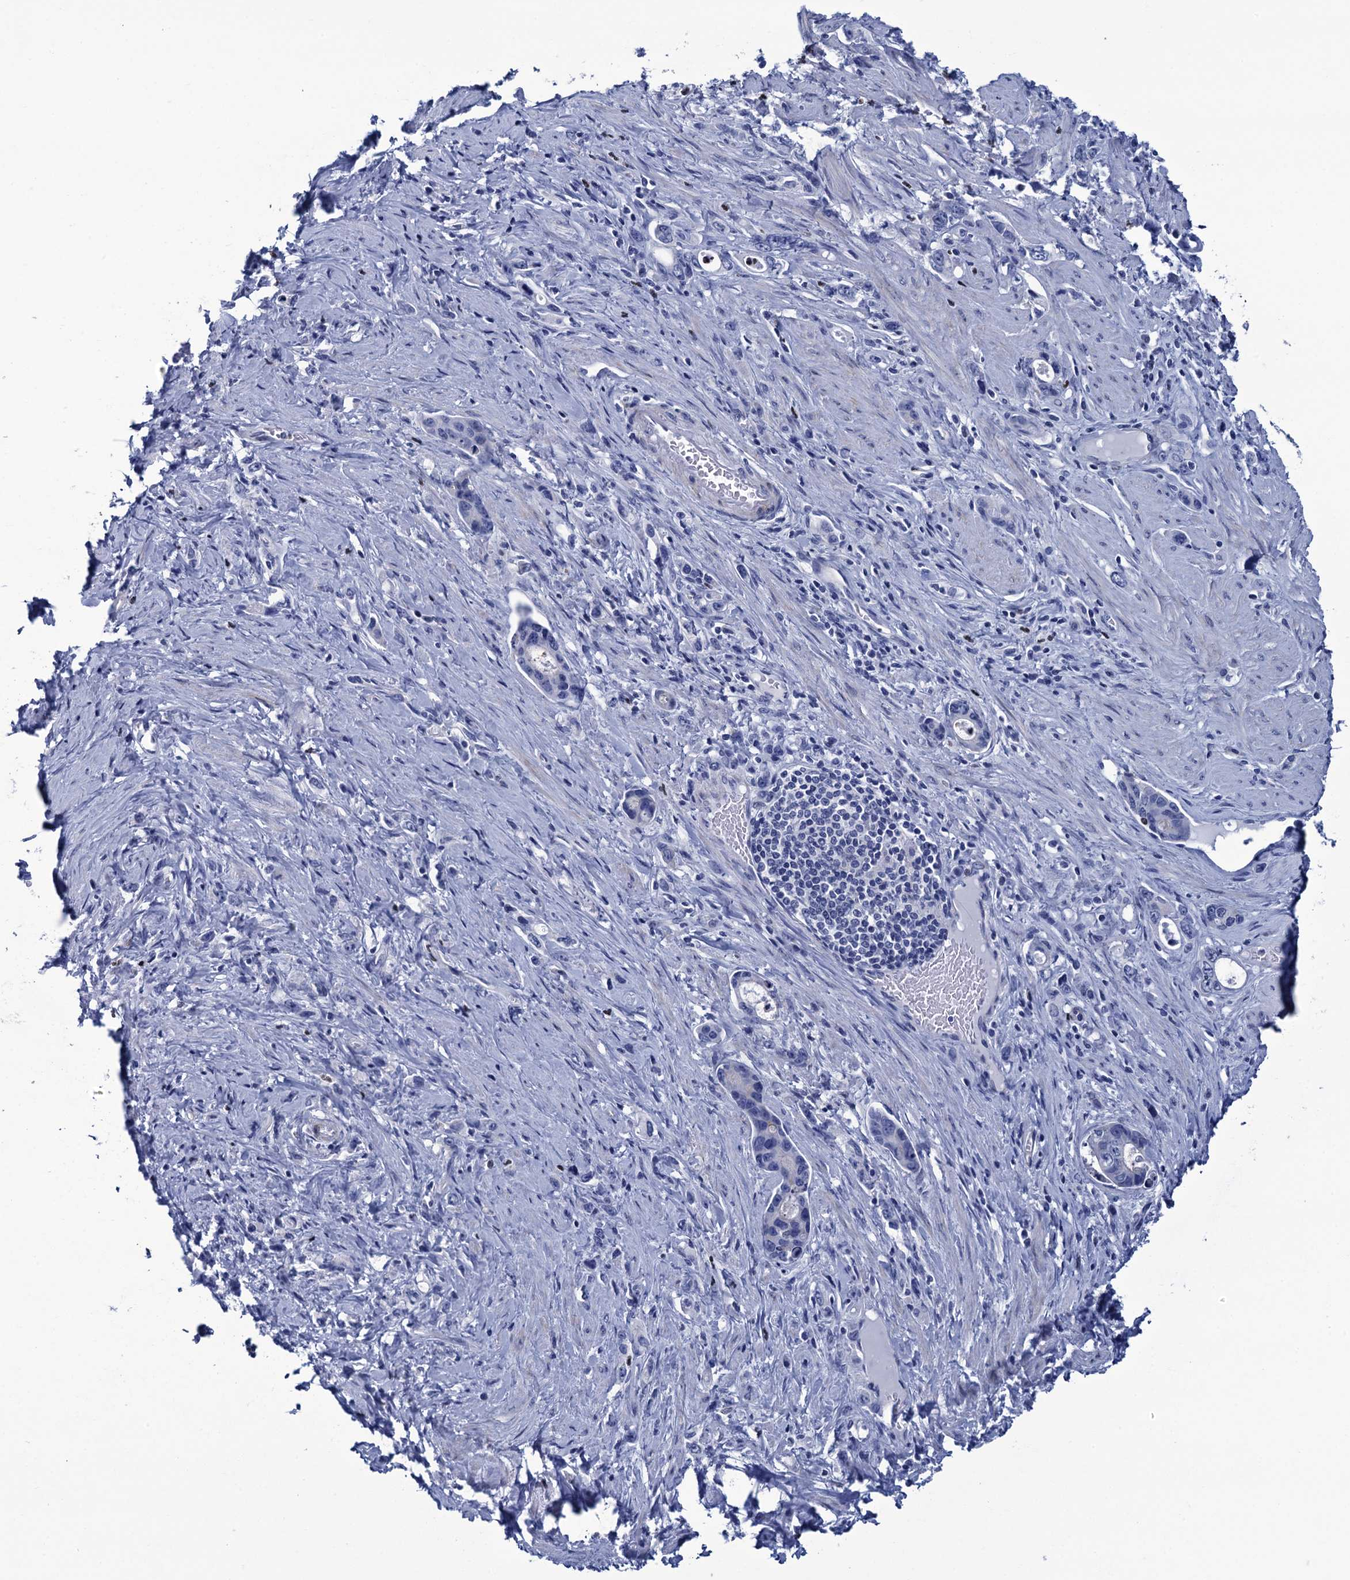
{"staining": {"intensity": "negative", "quantity": "none", "location": "none"}, "tissue": "stomach cancer", "cell_type": "Tumor cells", "image_type": "cancer", "snomed": [{"axis": "morphology", "description": "Adenocarcinoma, NOS"}, {"axis": "topography", "description": "Stomach, lower"}], "caption": "Immunohistochemistry image of neoplastic tissue: human adenocarcinoma (stomach) stained with DAB (3,3'-diaminobenzidine) shows no significant protein expression in tumor cells. (Brightfield microscopy of DAB (3,3'-diaminobenzidine) immunohistochemistry (IHC) at high magnification).", "gene": "RHCG", "patient": {"sex": "female", "age": 43}}